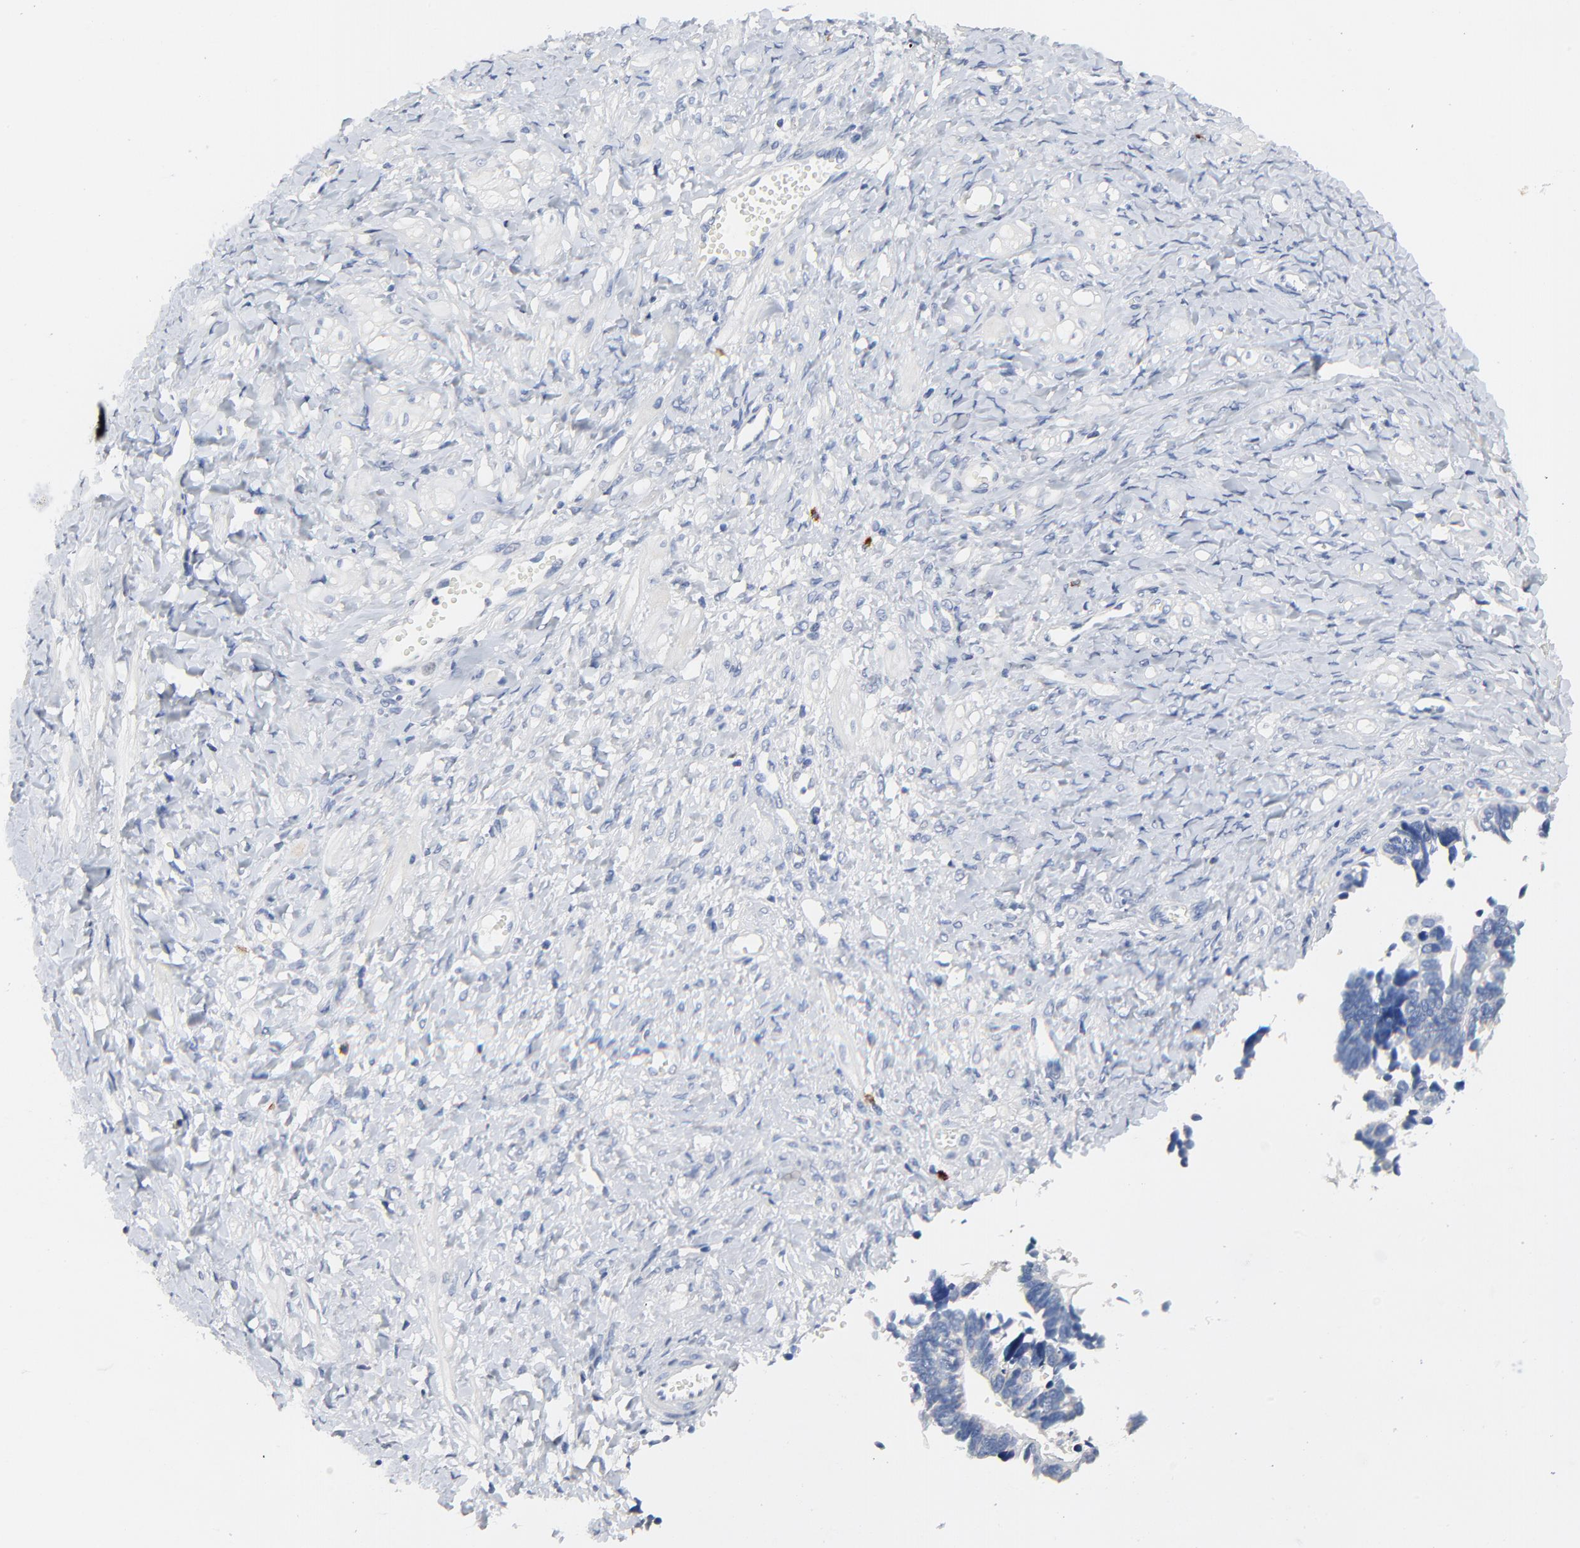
{"staining": {"intensity": "negative", "quantity": "none", "location": "none"}, "tissue": "ovarian cancer", "cell_type": "Tumor cells", "image_type": "cancer", "snomed": [{"axis": "morphology", "description": "Cystadenocarcinoma, serous, NOS"}, {"axis": "topography", "description": "Ovary"}], "caption": "Human ovarian serous cystadenocarcinoma stained for a protein using immunohistochemistry (IHC) exhibits no expression in tumor cells.", "gene": "FBXL5", "patient": {"sex": "female", "age": 77}}